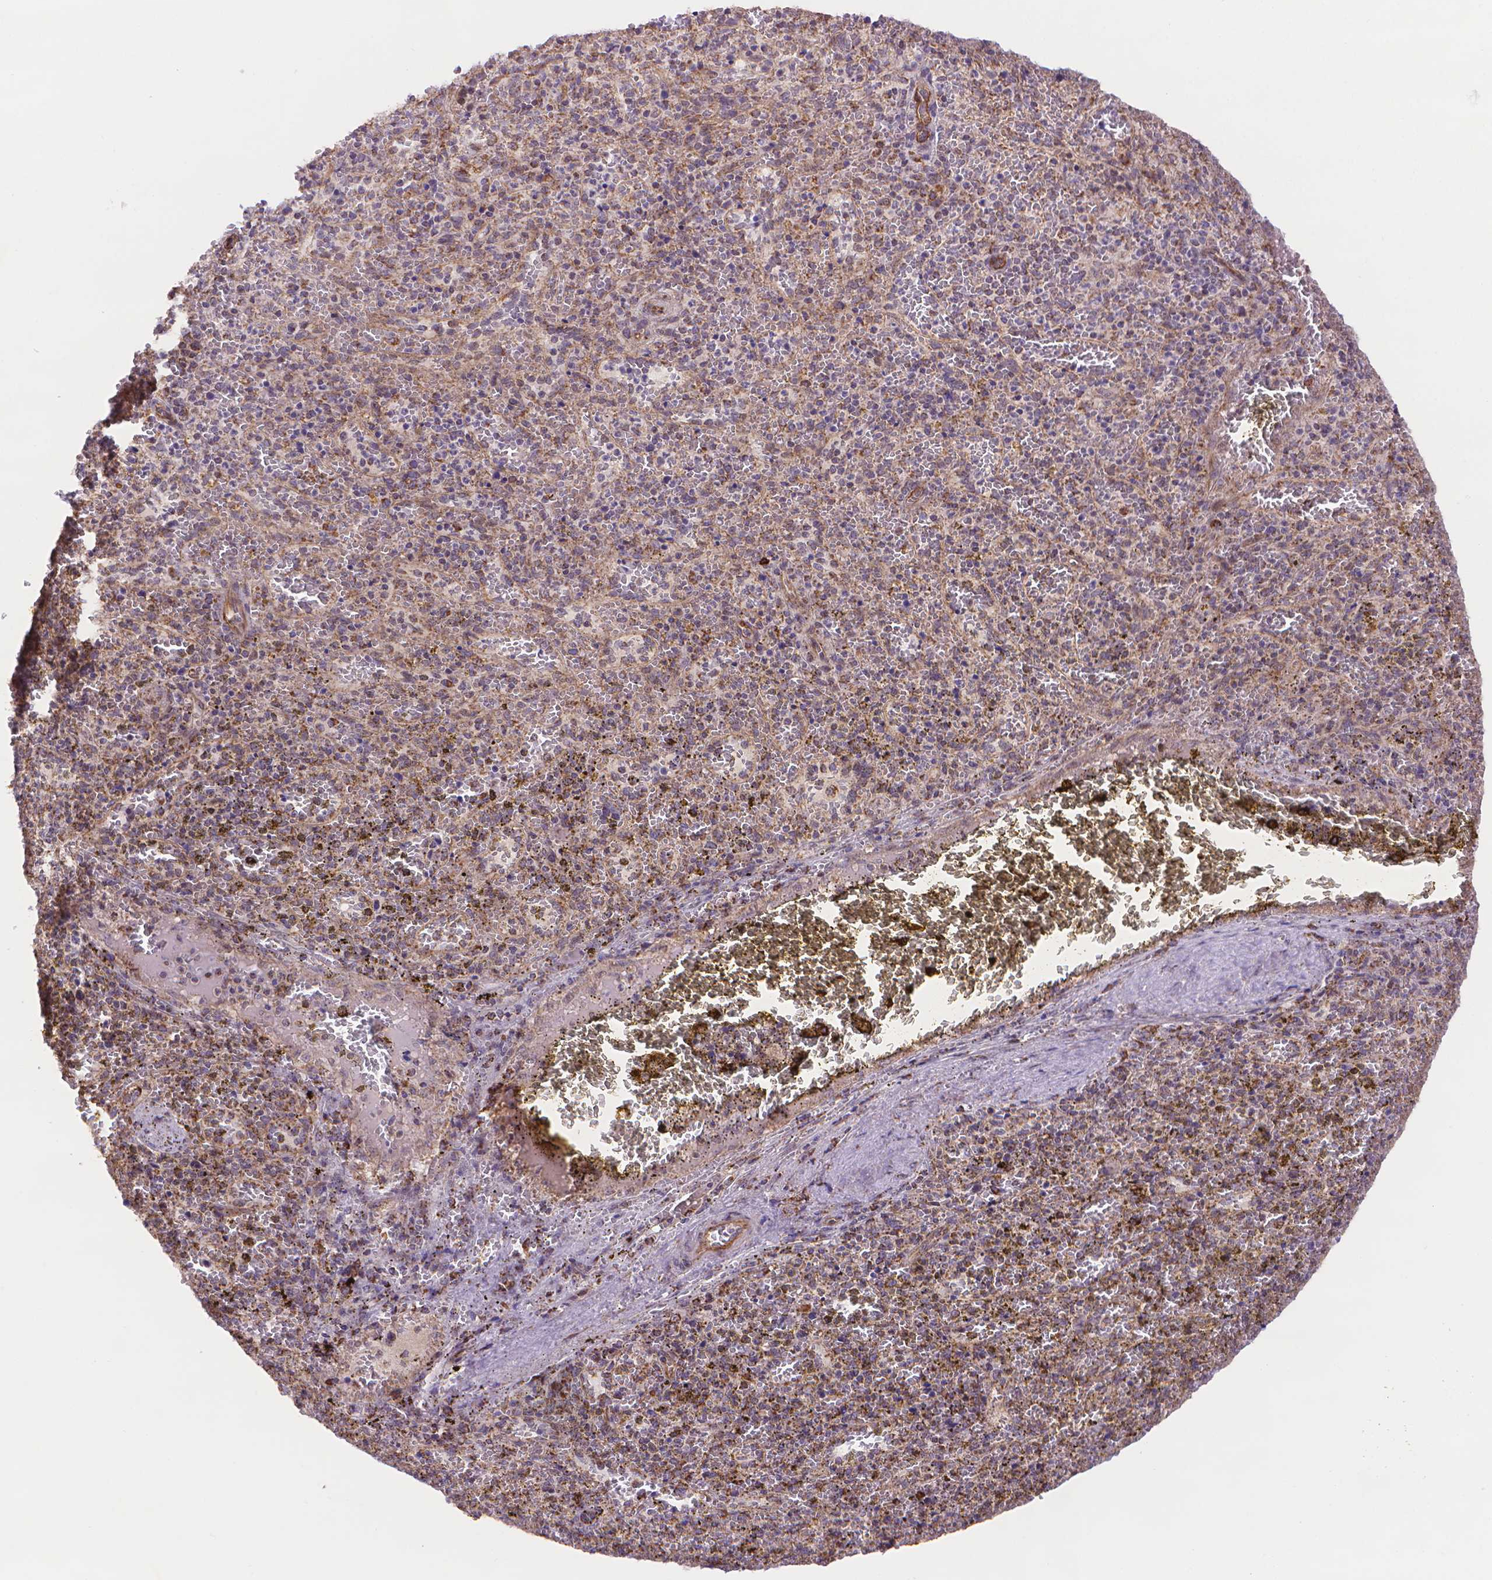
{"staining": {"intensity": "moderate", "quantity": "25%-75%", "location": "cytoplasmic/membranous"}, "tissue": "spleen", "cell_type": "Cells in red pulp", "image_type": "normal", "snomed": [{"axis": "morphology", "description": "Normal tissue, NOS"}, {"axis": "topography", "description": "Spleen"}], "caption": "Moderate cytoplasmic/membranous staining is appreciated in about 25%-75% of cells in red pulp in benign spleen.", "gene": "CYYR1", "patient": {"sex": "female", "age": 50}}